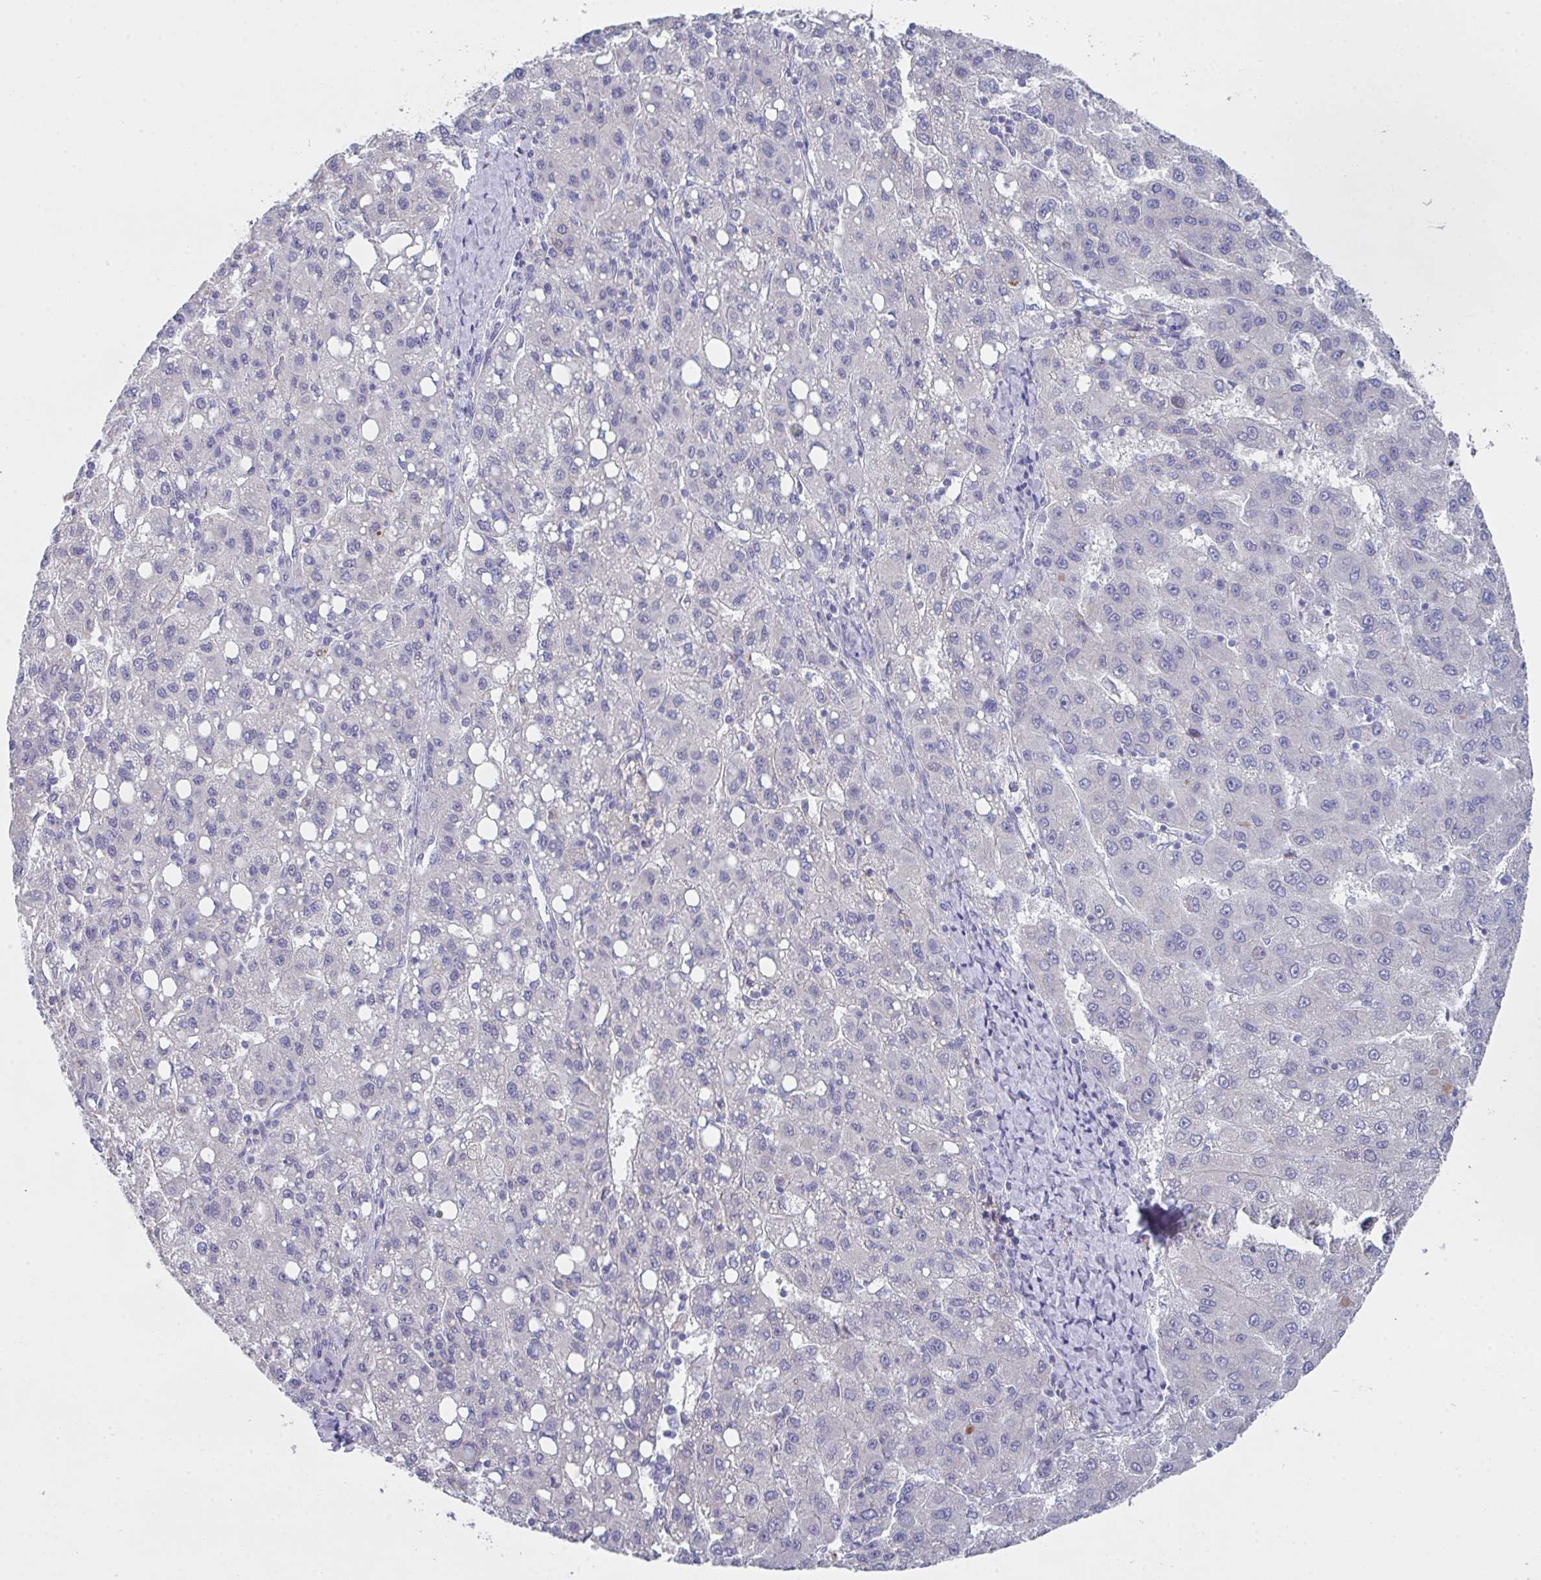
{"staining": {"intensity": "negative", "quantity": "none", "location": "none"}, "tissue": "liver cancer", "cell_type": "Tumor cells", "image_type": "cancer", "snomed": [{"axis": "morphology", "description": "Carcinoma, Hepatocellular, NOS"}, {"axis": "topography", "description": "Liver"}], "caption": "Immunohistochemical staining of human liver cancer exhibits no significant expression in tumor cells.", "gene": "FBXO47", "patient": {"sex": "female", "age": 82}}